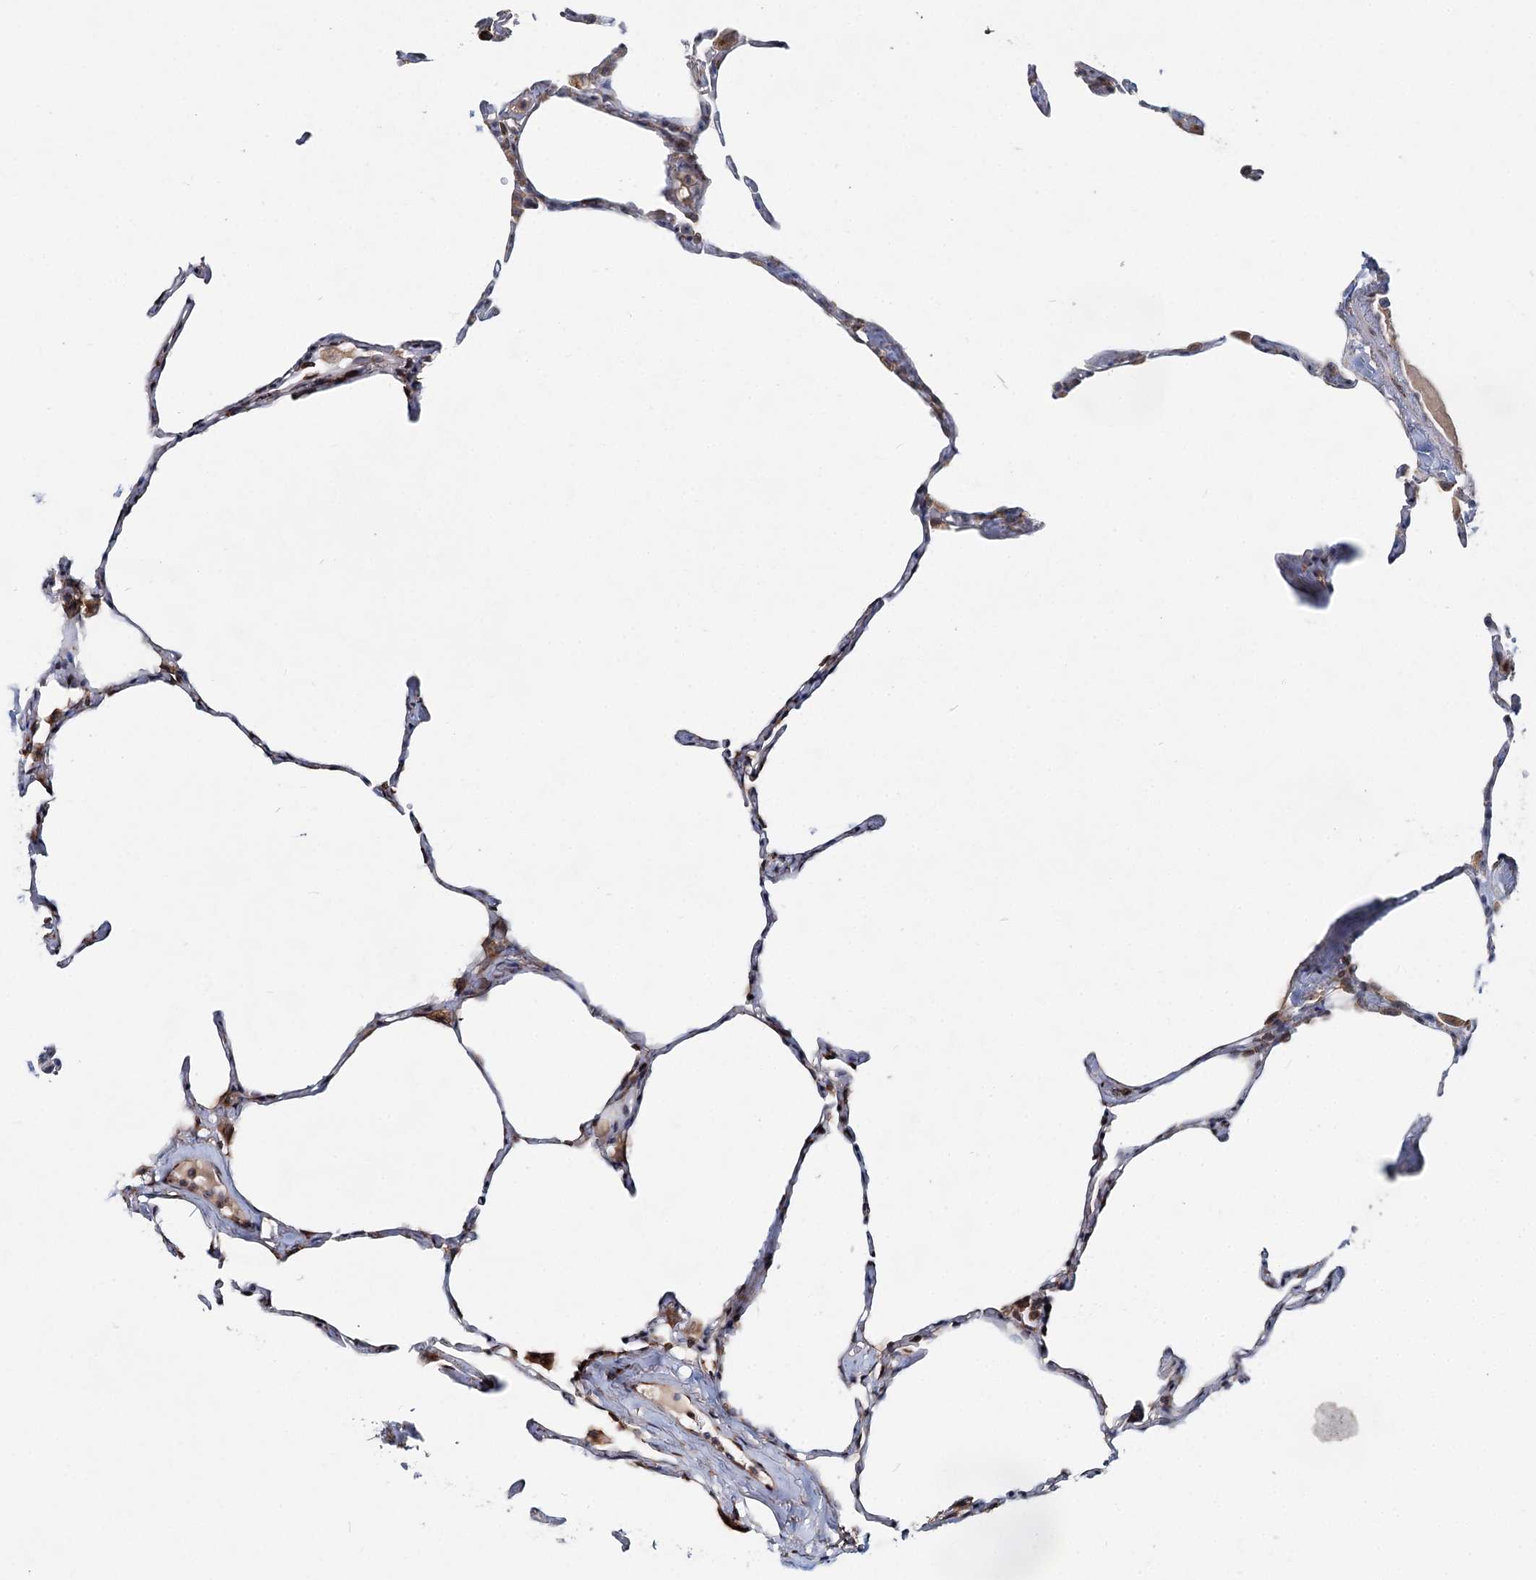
{"staining": {"intensity": "moderate", "quantity": "<25%", "location": "cytoplasmic/membranous"}, "tissue": "lung", "cell_type": "Alveolar cells", "image_type": "normal", "snomed": [{"axis": "morphology", "description": "Normal tissue, NOS"}, {"axis": "topography", "description": "Lung"}], "caption": "Moderate cytoplasmic/membranous staining is appreciated in about <25% of alveolar cells in unremarkable lung.", "gene": "SPART", "patient": {"sex": "male", "age": 65}}